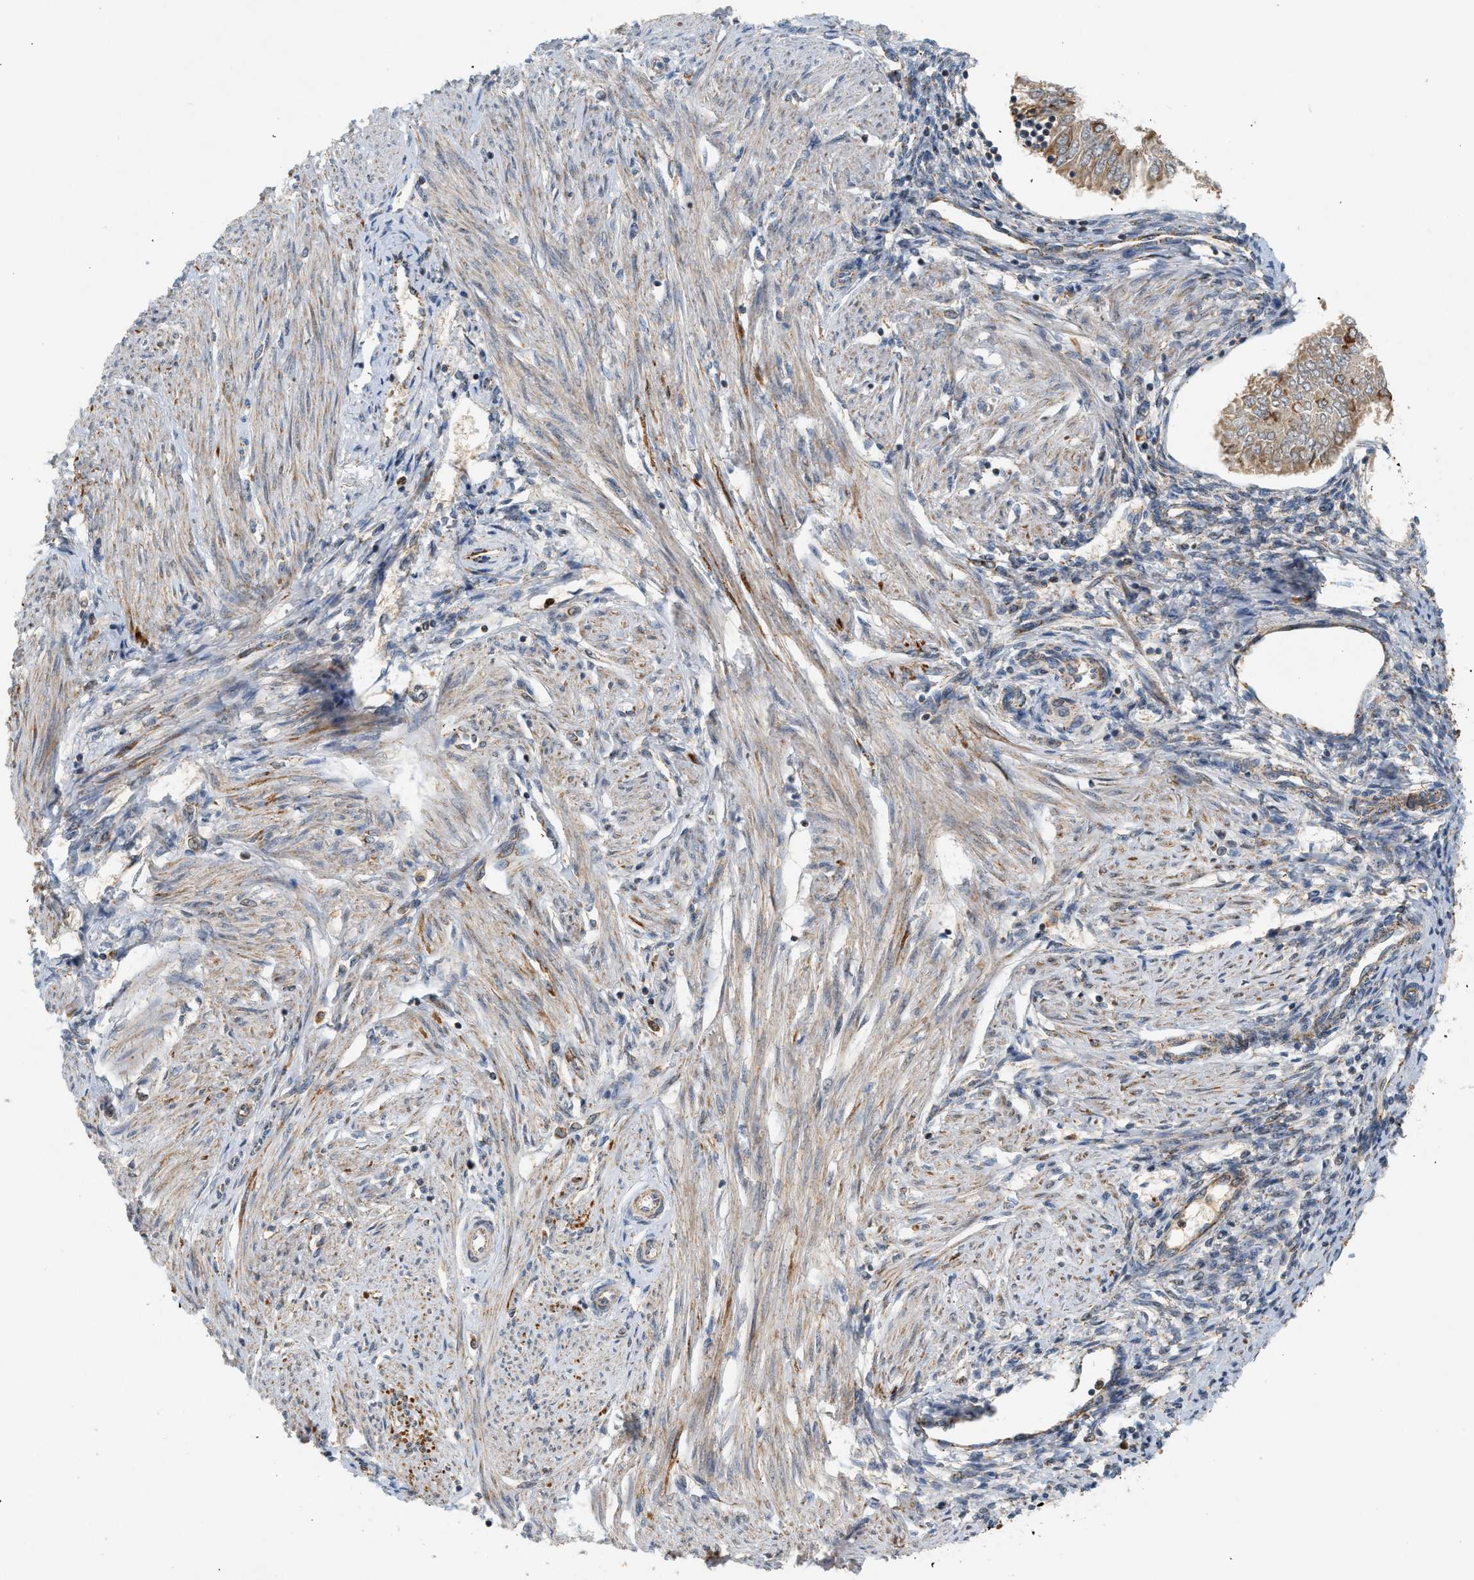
{"staining": {"intensity": "moderate", "quantity": ">75%", "location": "cytoplasmic/membranous"}, "tissue": "endometrial cancer", "cell_type": "Tumor cells", "image_type": "cancer", "snomed": [{"axis": "morphology", "description": "Adenocarcinoma, NOS"}, {"axis": "topography", "description": "Endometrium"}], "caption": "DAB (3,3'-diaminobenzidine) immunohistochemical staining of endometrial cancer displays moderate cytoplasmic/membranous protein staining in approximately >75% of tumor cells. (IHC, brightfield microscopy, high magnification).", "gene": "MCU", "patient": {"sex": "female", "age": 53}}